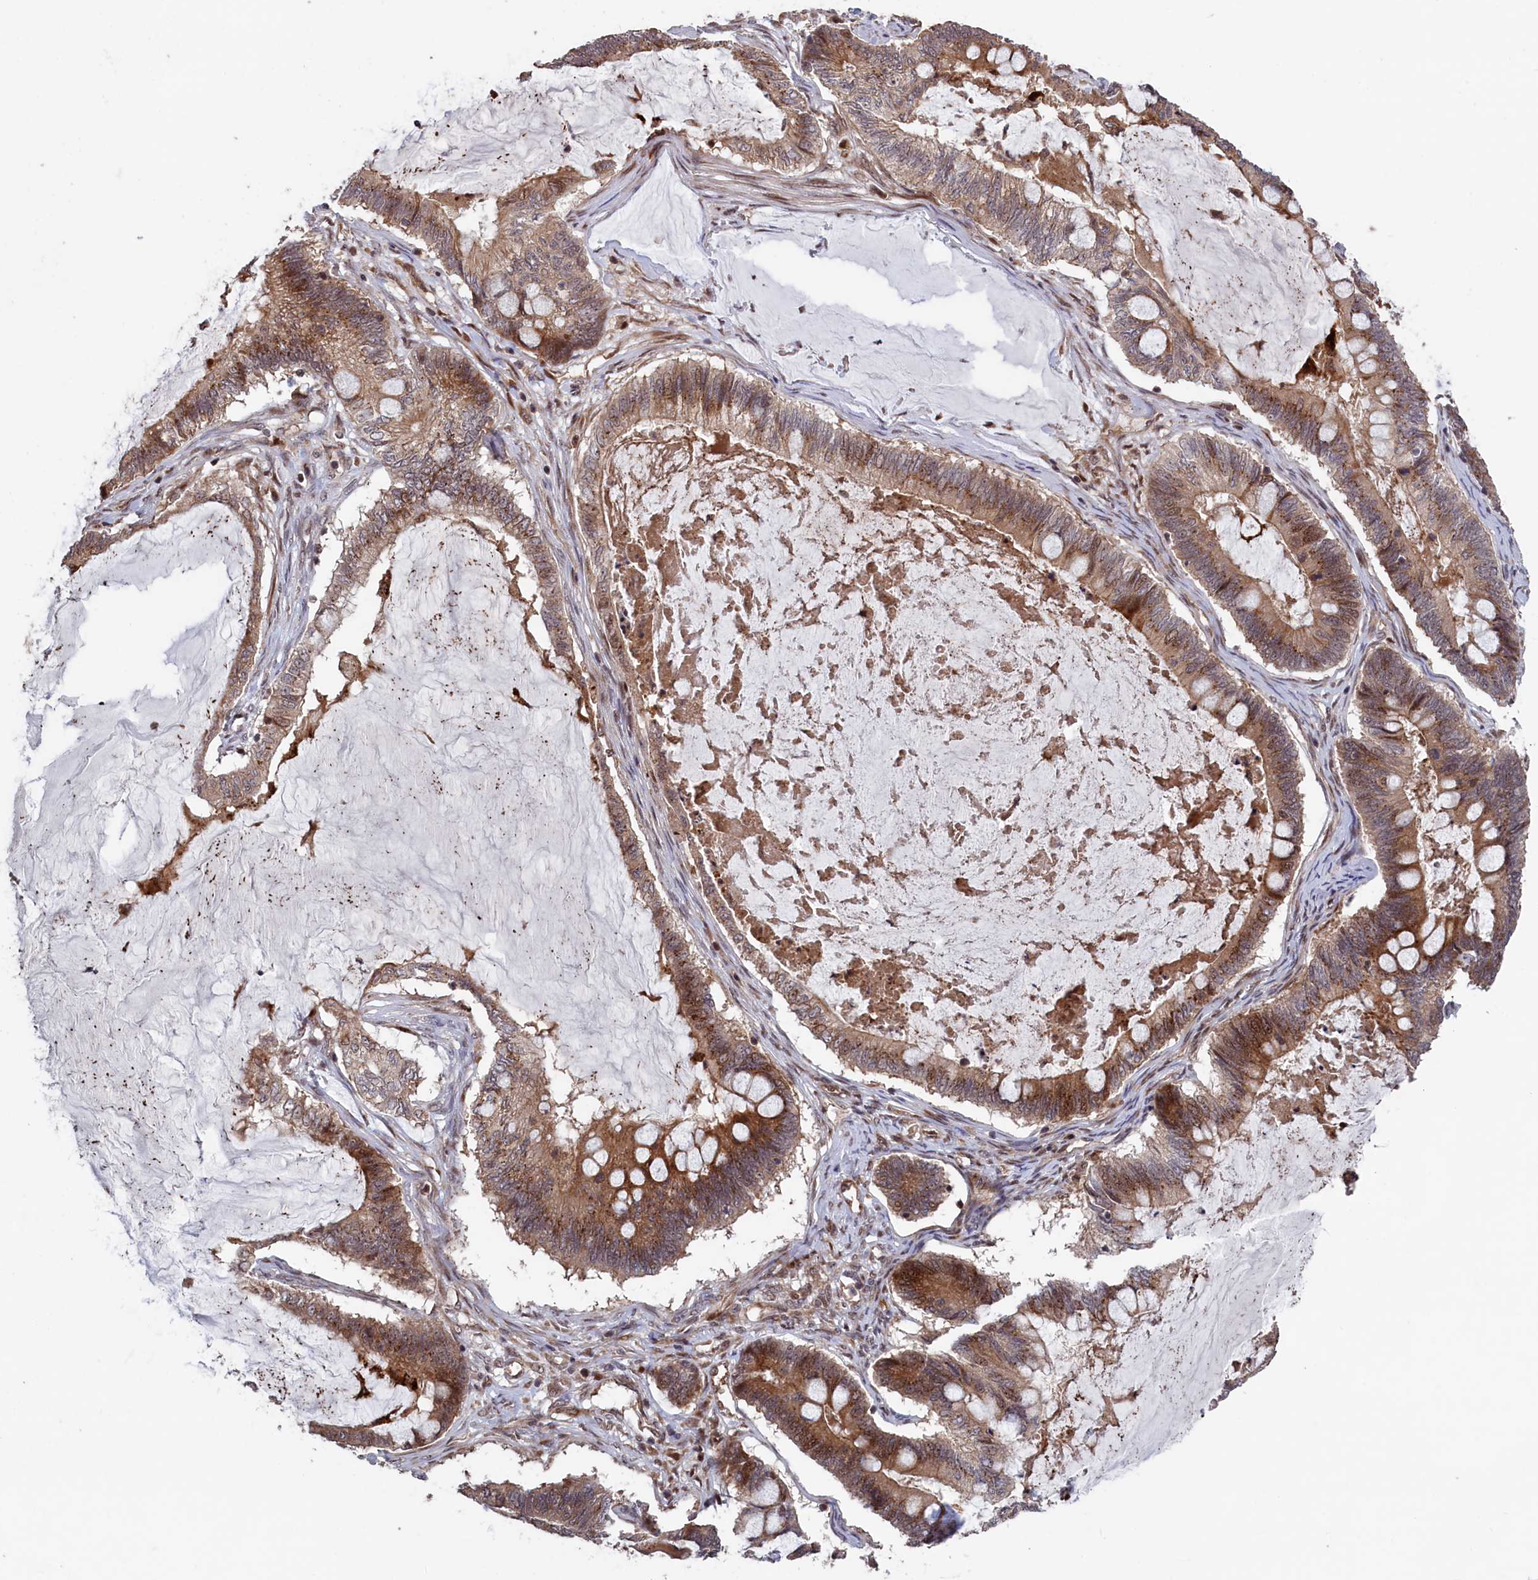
{"staining": {"intensity": "moderate", "quantity": ">75%", "location": "cytoplasmic/membranous,nuclear"}, "tissue": "ovarian cancer", "cell_type": "Tumor cells", "image_type": "cancer", "snomed": [{"axis": "morphology", "description": "Cystadenocarcinoma, mucinous, NOS"}, {"axis": "topography", "description": "Ovary"}], "caption": "This is an image of immunohistochemistry (IHC) staining of ovarian mucinous cystadenocarcinoma, which shows moderate staining in the cytoplasmic/membranous and nuclear of tumor cells.", "gene": "LSG1", "patient": {"sex": "female", "age": 61}}